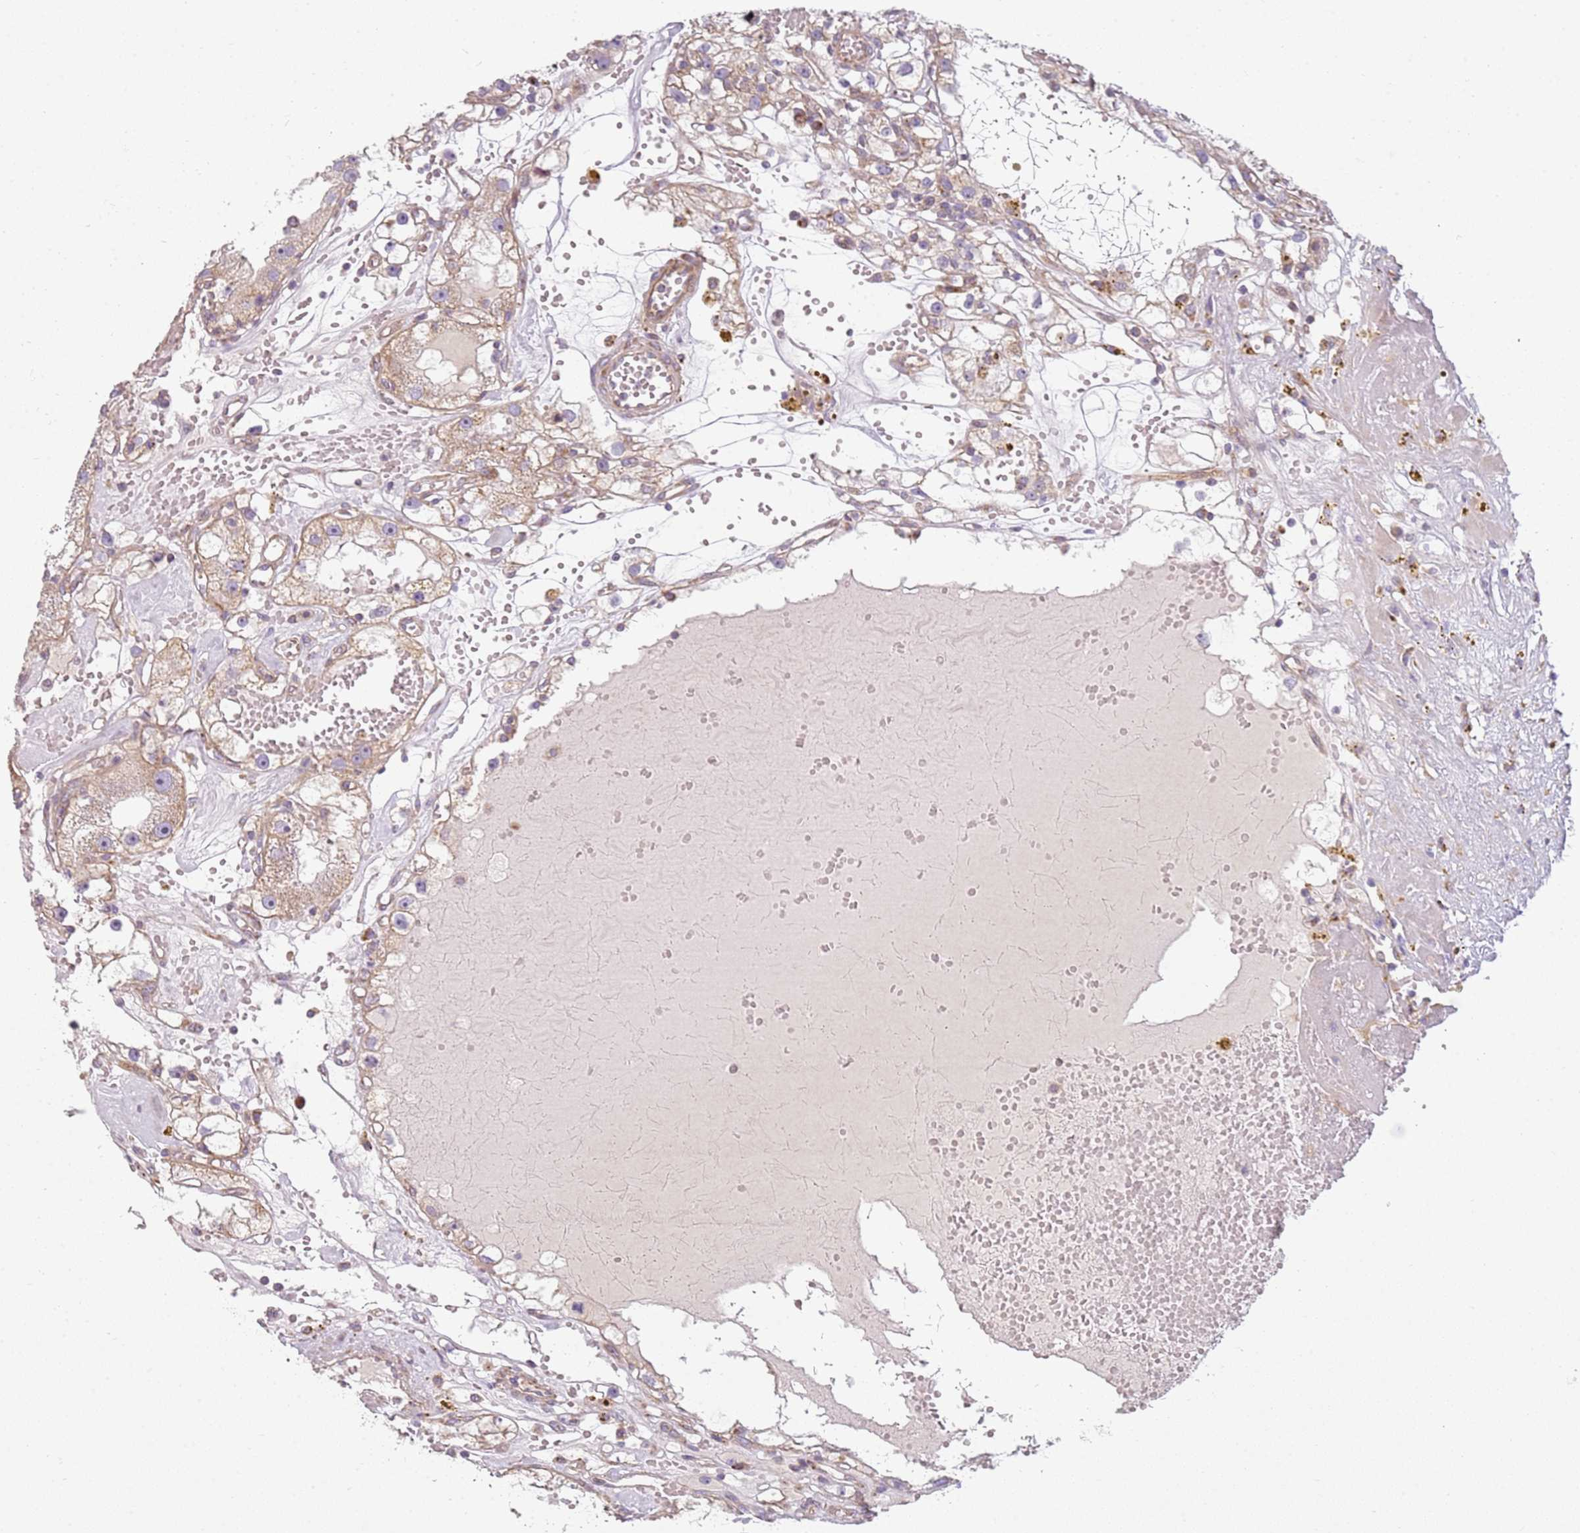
{"staining": {"intensity": "weak", "quantity": ">75%", "location": "cytoplasmic/membranous"}, "tissue": "renal cancer", "cell_type": "Tumor cells", "image_type": "cancer", "snomed": [{"axis": "morphology", "description": "Adenocarcinoma, NOS"}, {"axis": "topography", "description": "Kidney"}], "caption": "Tumor cells show low levels of weak cytoplasmic/membranous expression in approximately >75% of cells in renal cancer (adenocarcinoma).", "gene": "TMEM200C", "patient": {"sex": "male", "age": 56}}